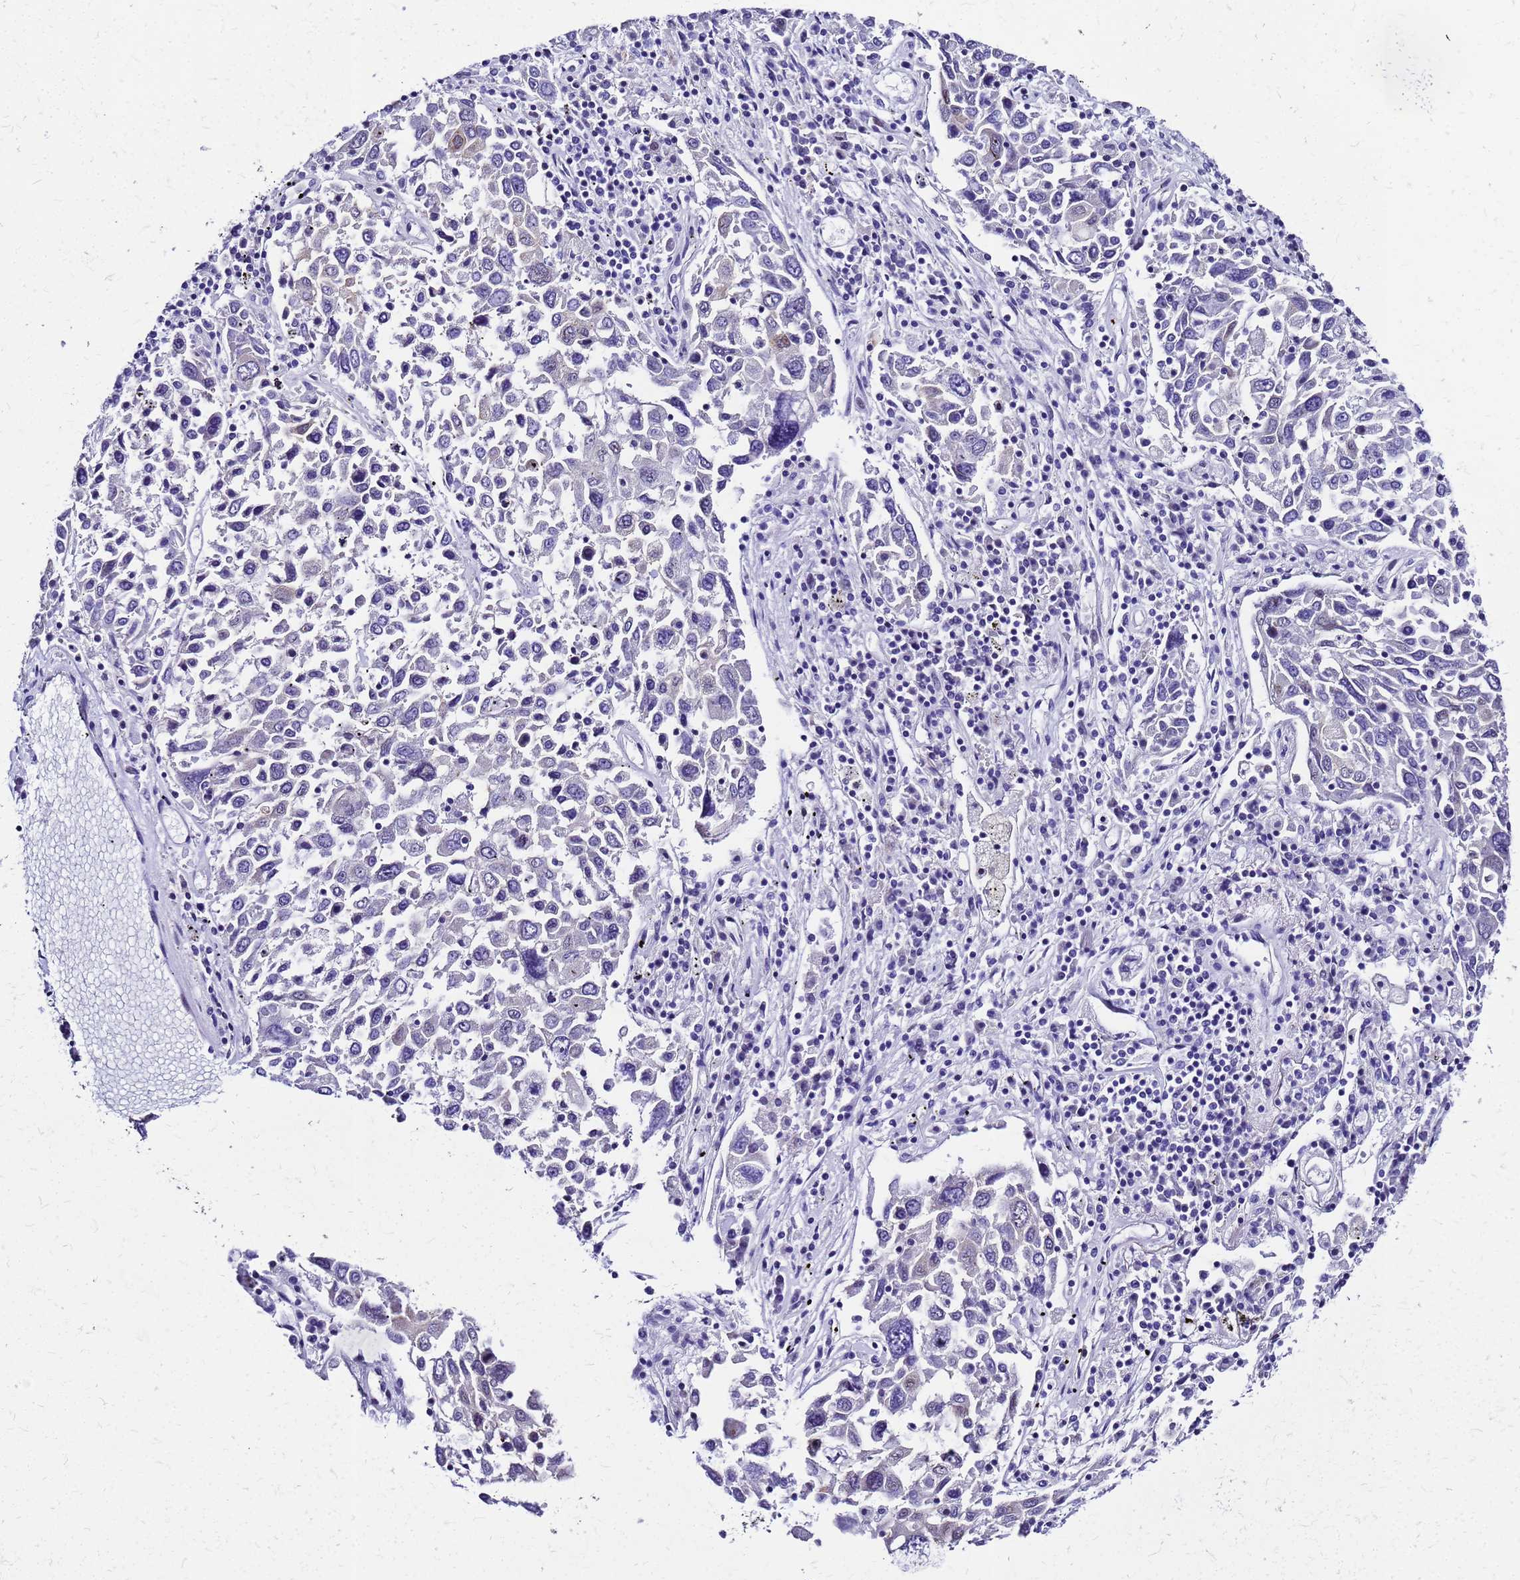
{"staining": {"intensity": "negative", "quantity": "none", "location": "none"}, "tissue": "lung cancer", "cell_type": "Tumor cells", "image_type": "cancer", "snomed": [{"axis": "morphology", "description": "Squamous cell carcinoma, NOS"}, {"axis": "topography", "description": "Lung"}], "caption": "The photomicrograph exhibits no staining of tumor cells in lung cancer.", "gene": "SMIM21", "patient": {"sex": "male", "age": 65}}